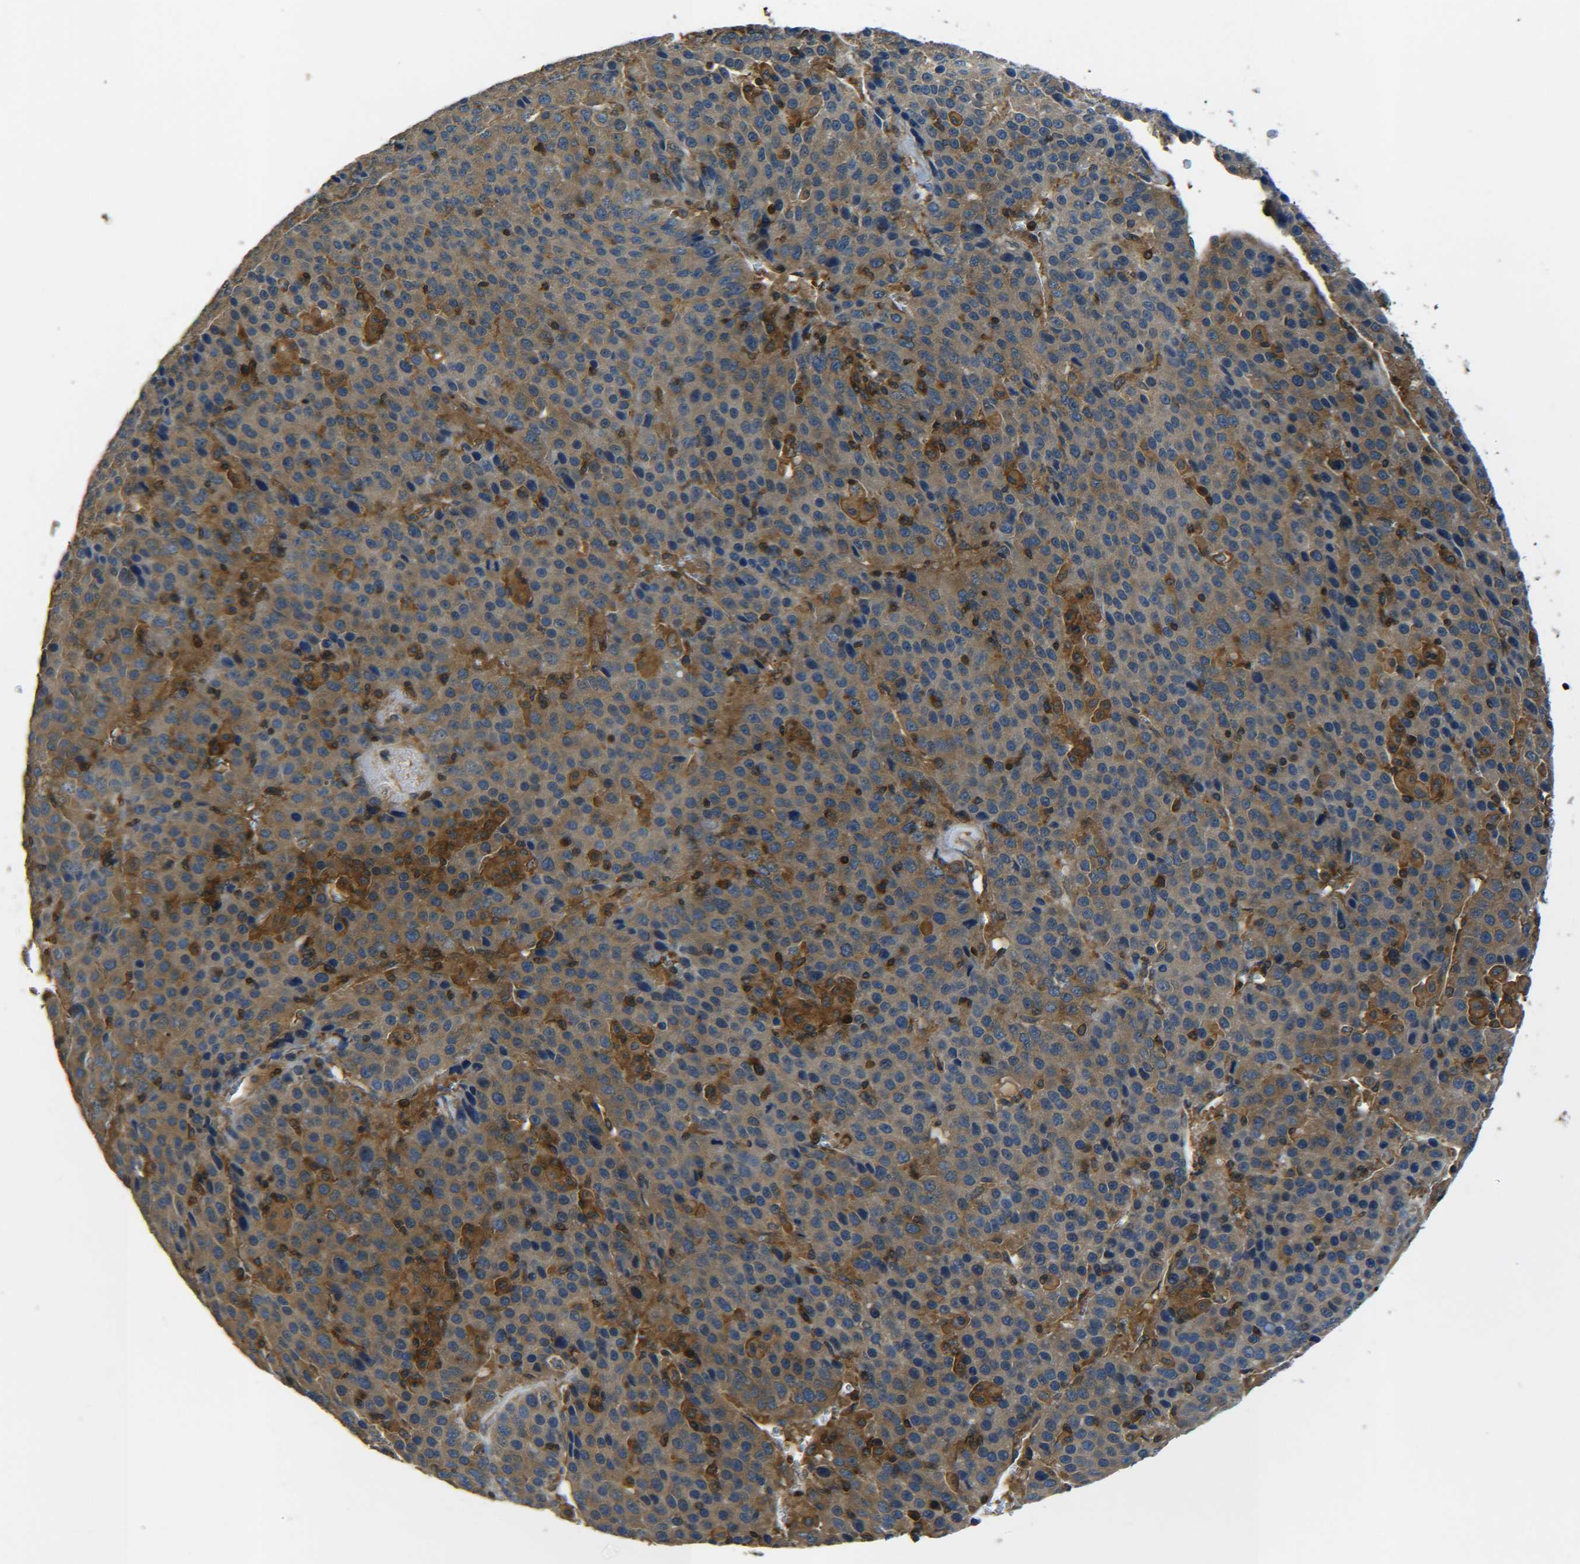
{"staining": {"intensity": "moderate", "quantity": ">75%", "location": "cytoplasmic/membranous"}, "tissue": "liver cancer", "cell_type": "Tumor cells", "image_type": "cancer", "snomed": [{"axis": "morphology", "description": "Carcinoma, Hepatocellular, NOS"}, {"axis": "topography", "description": "Liver"}], "caption": "Liver cancer stained for a protein demonstrates moderate cytoplasmic/membranous positivity in tumor cells. Ihc stains the protein of interest in brown and the nuclei are stained blue.", "gene": "PREB", "patient": {"sex": "female", "age": 53}}